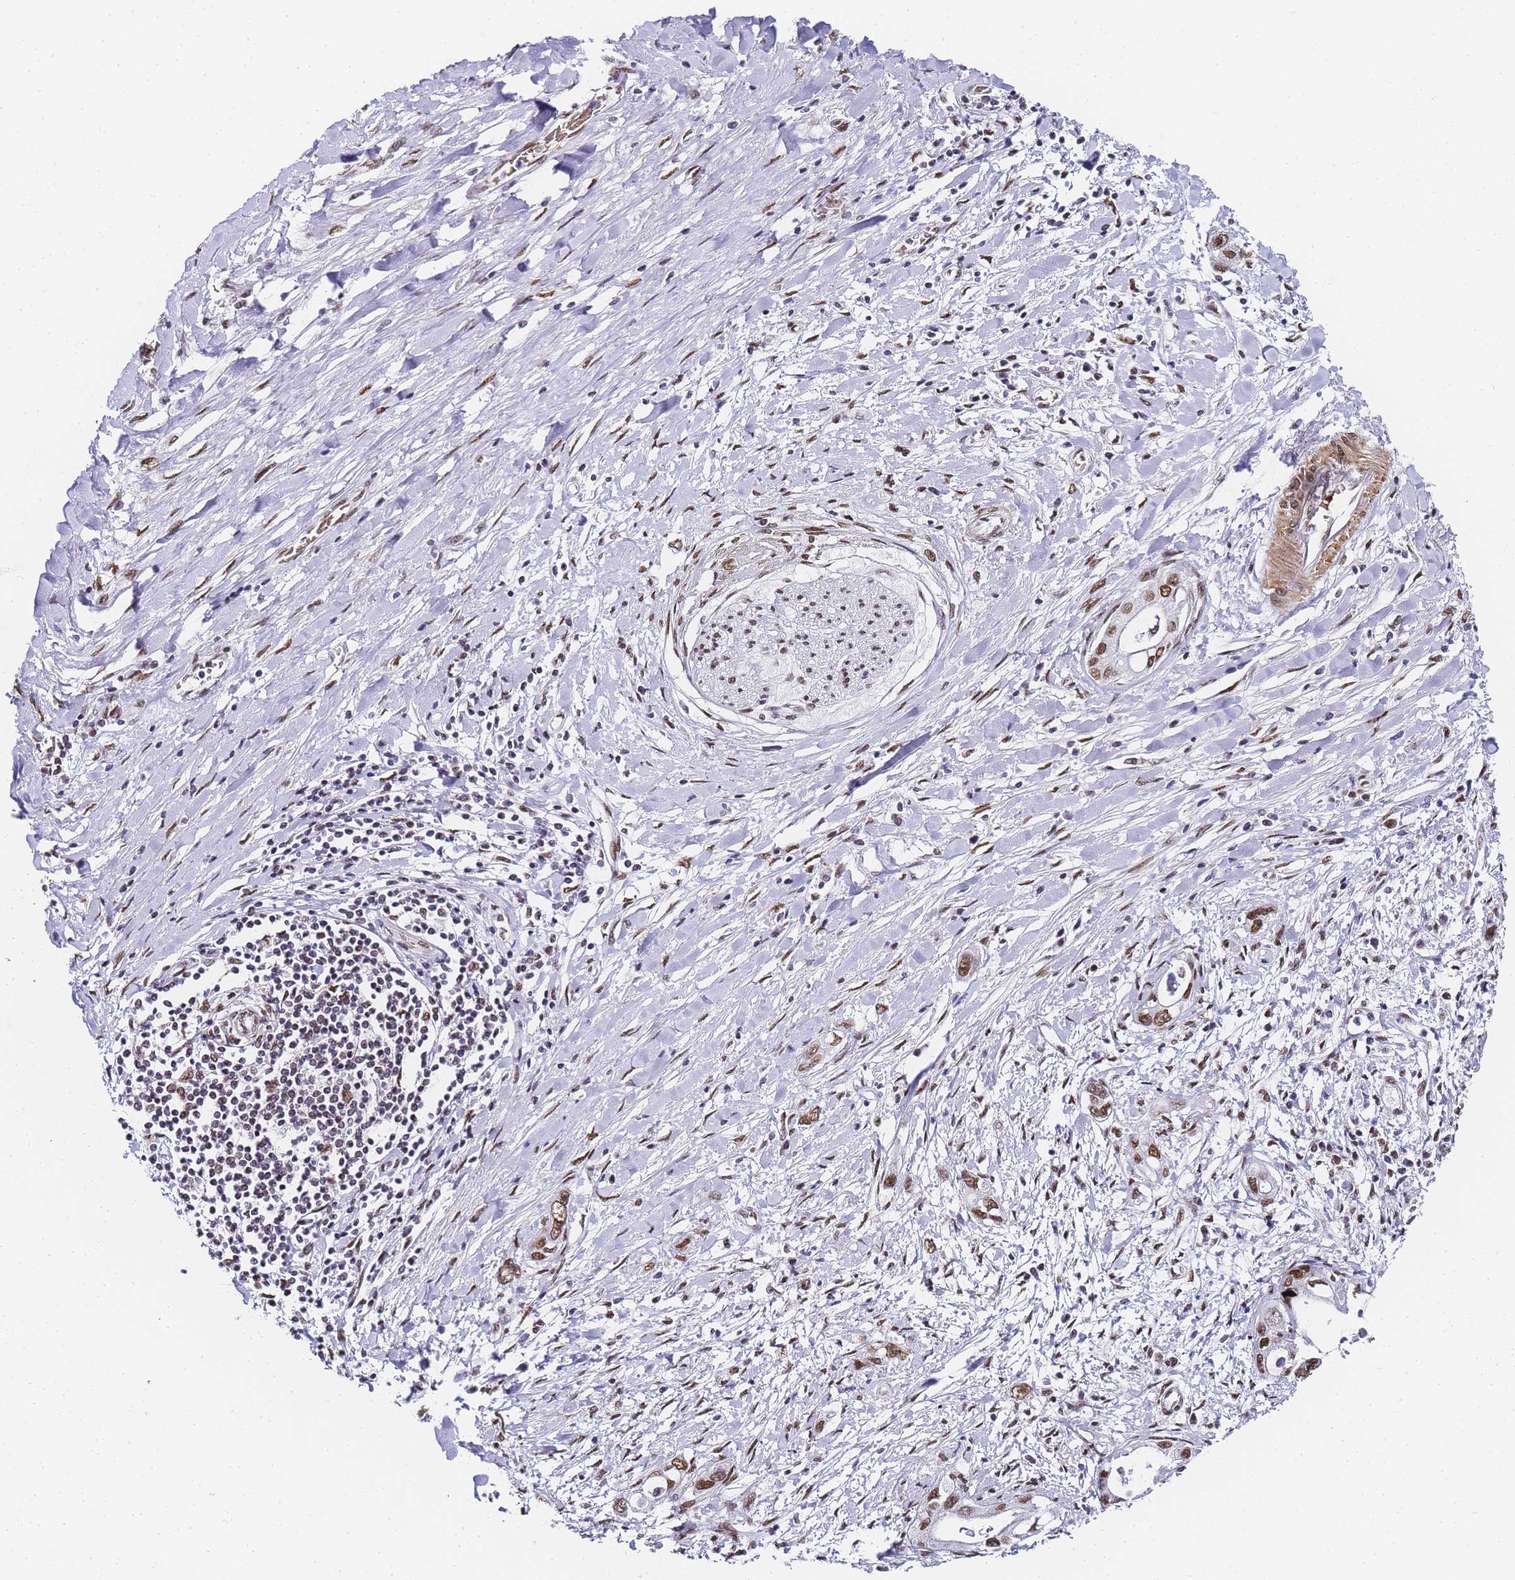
{"staining": {"intensity": "moderate", "quantity": ">75%", "location": "nuclear"}, "tissue": "pancreatic cancer", "cell_type": "Tumor cells", "image_type": "cancer", "snomed": [{"axis": "morphology", "description": "Inflammation, NOS"}, {"axis": "morphology", "description": "Adenocarcinoma, NOS"}, {"axis": "topography", "description": "Pancreas"}], "caption": "High-magnification brightfield microscopy of pancreatic adenocarcinoma stained with DAB (3,3'-diaminobenzidine) (brown) and counterstained with hematoxylin (blue). tumor cells exhibit moderate nuclear staining is seen in about>75% of cells.", "gene": "POLR1A", "patient": {"sex": "female", "age": 56}}